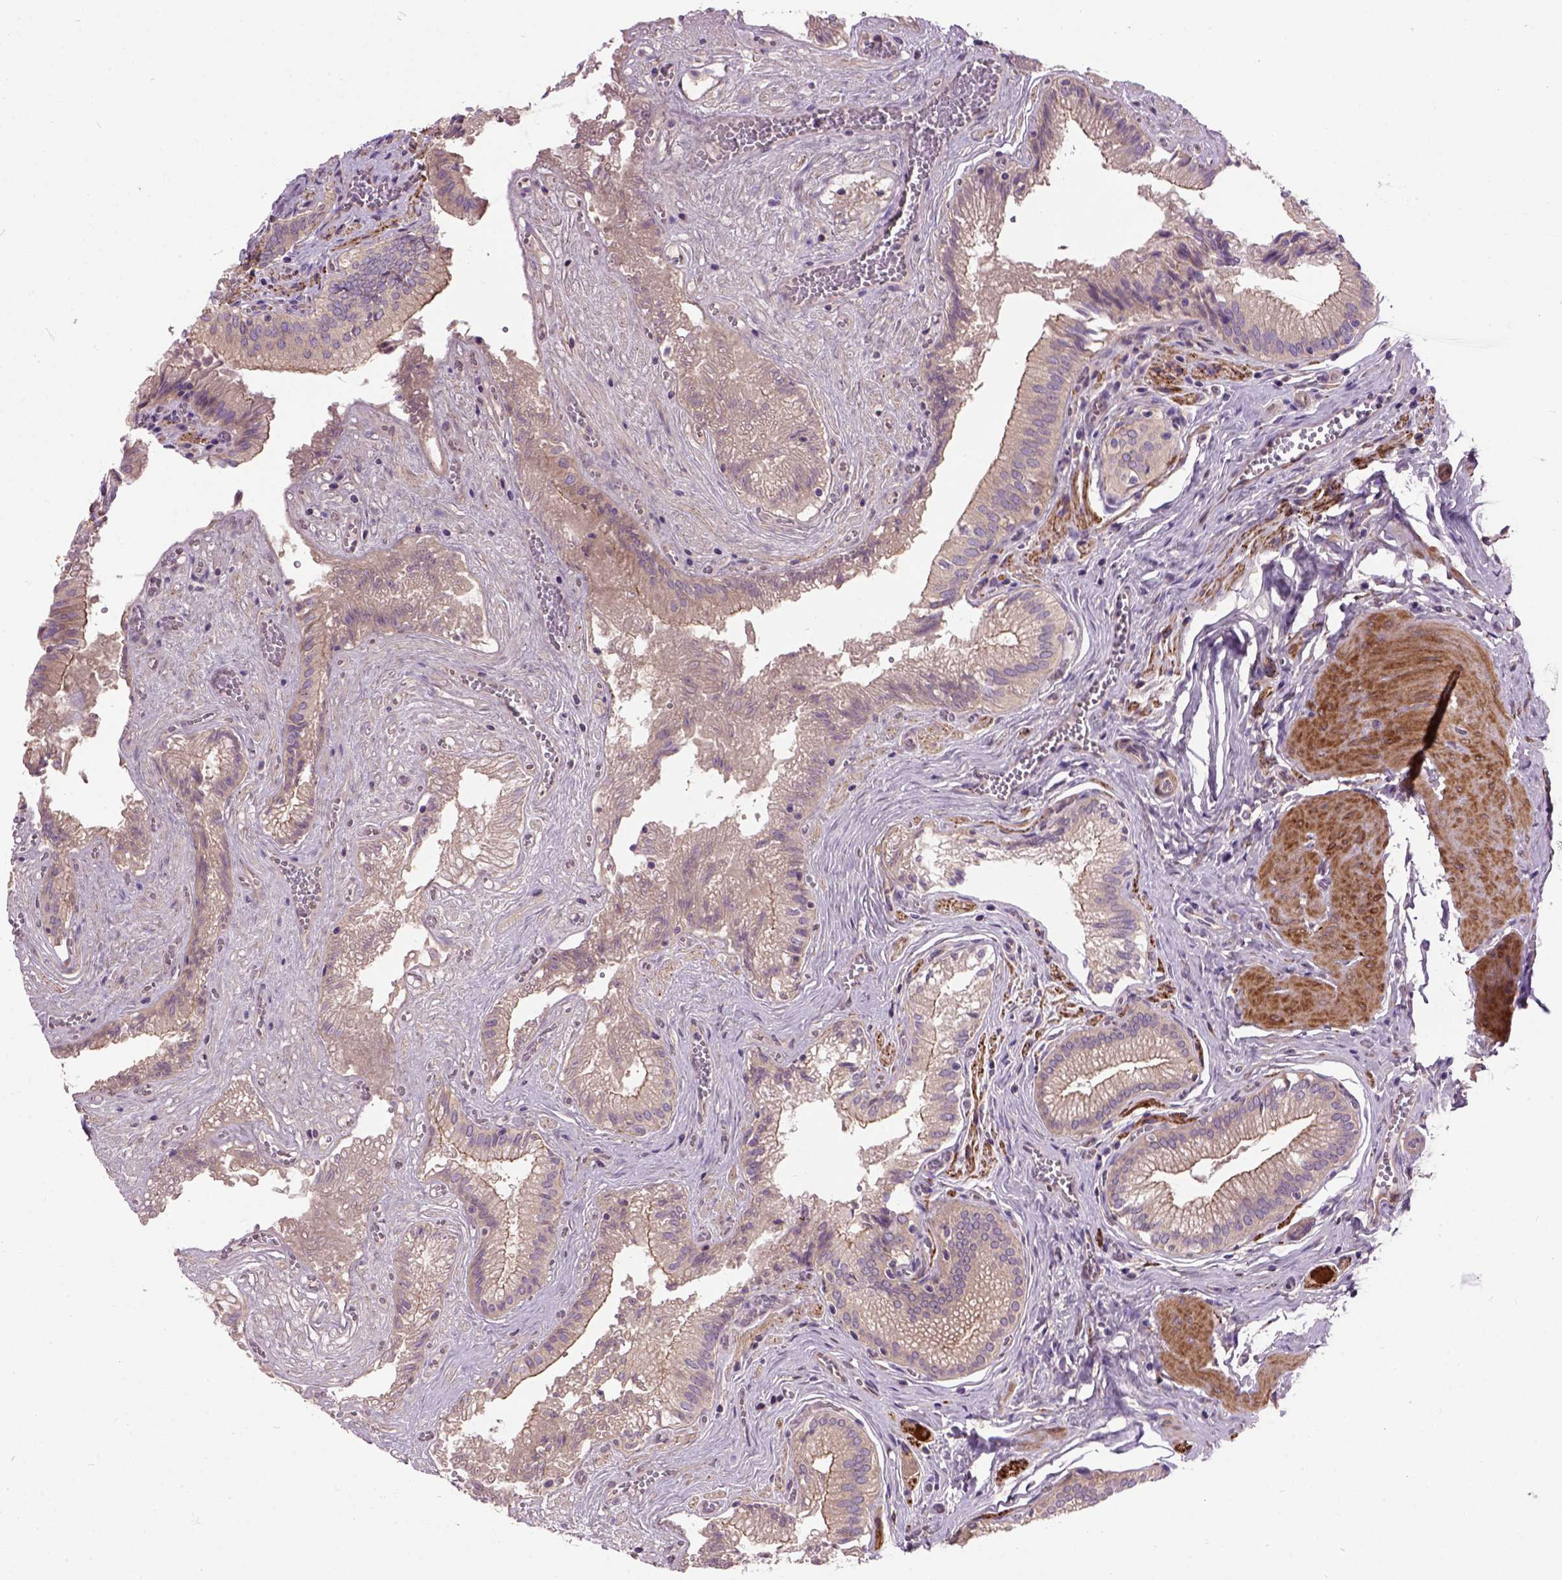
{"staining": {"intensity": "weak", "quantity": "25%-75%", "location": "cytoplasmic/membranous"}, "tissue": "gallbladder", "cell_type": "Glandular cells", "image_type": "normal", "snomed": [{"axis": "morphology", "description": "Normal tissue, NOS"}, {"axis": "topography", "description": "Gallbladder"}, {"axis": "topography", "description": "Peripheral nerve tissue"}], "caption": "High-magnification brightfield microscopy of unremarkable gallbladder stained with DAB (3,3'-diaminobenzidine) (brown) and counterstained with hematoxylin (blue). glandular cells exhibit weak cytoplasmic/membranous expression is present in about25%-75% of cells.", "gene": "MAPT", "patient": {"sex": "male", "age": 17}}